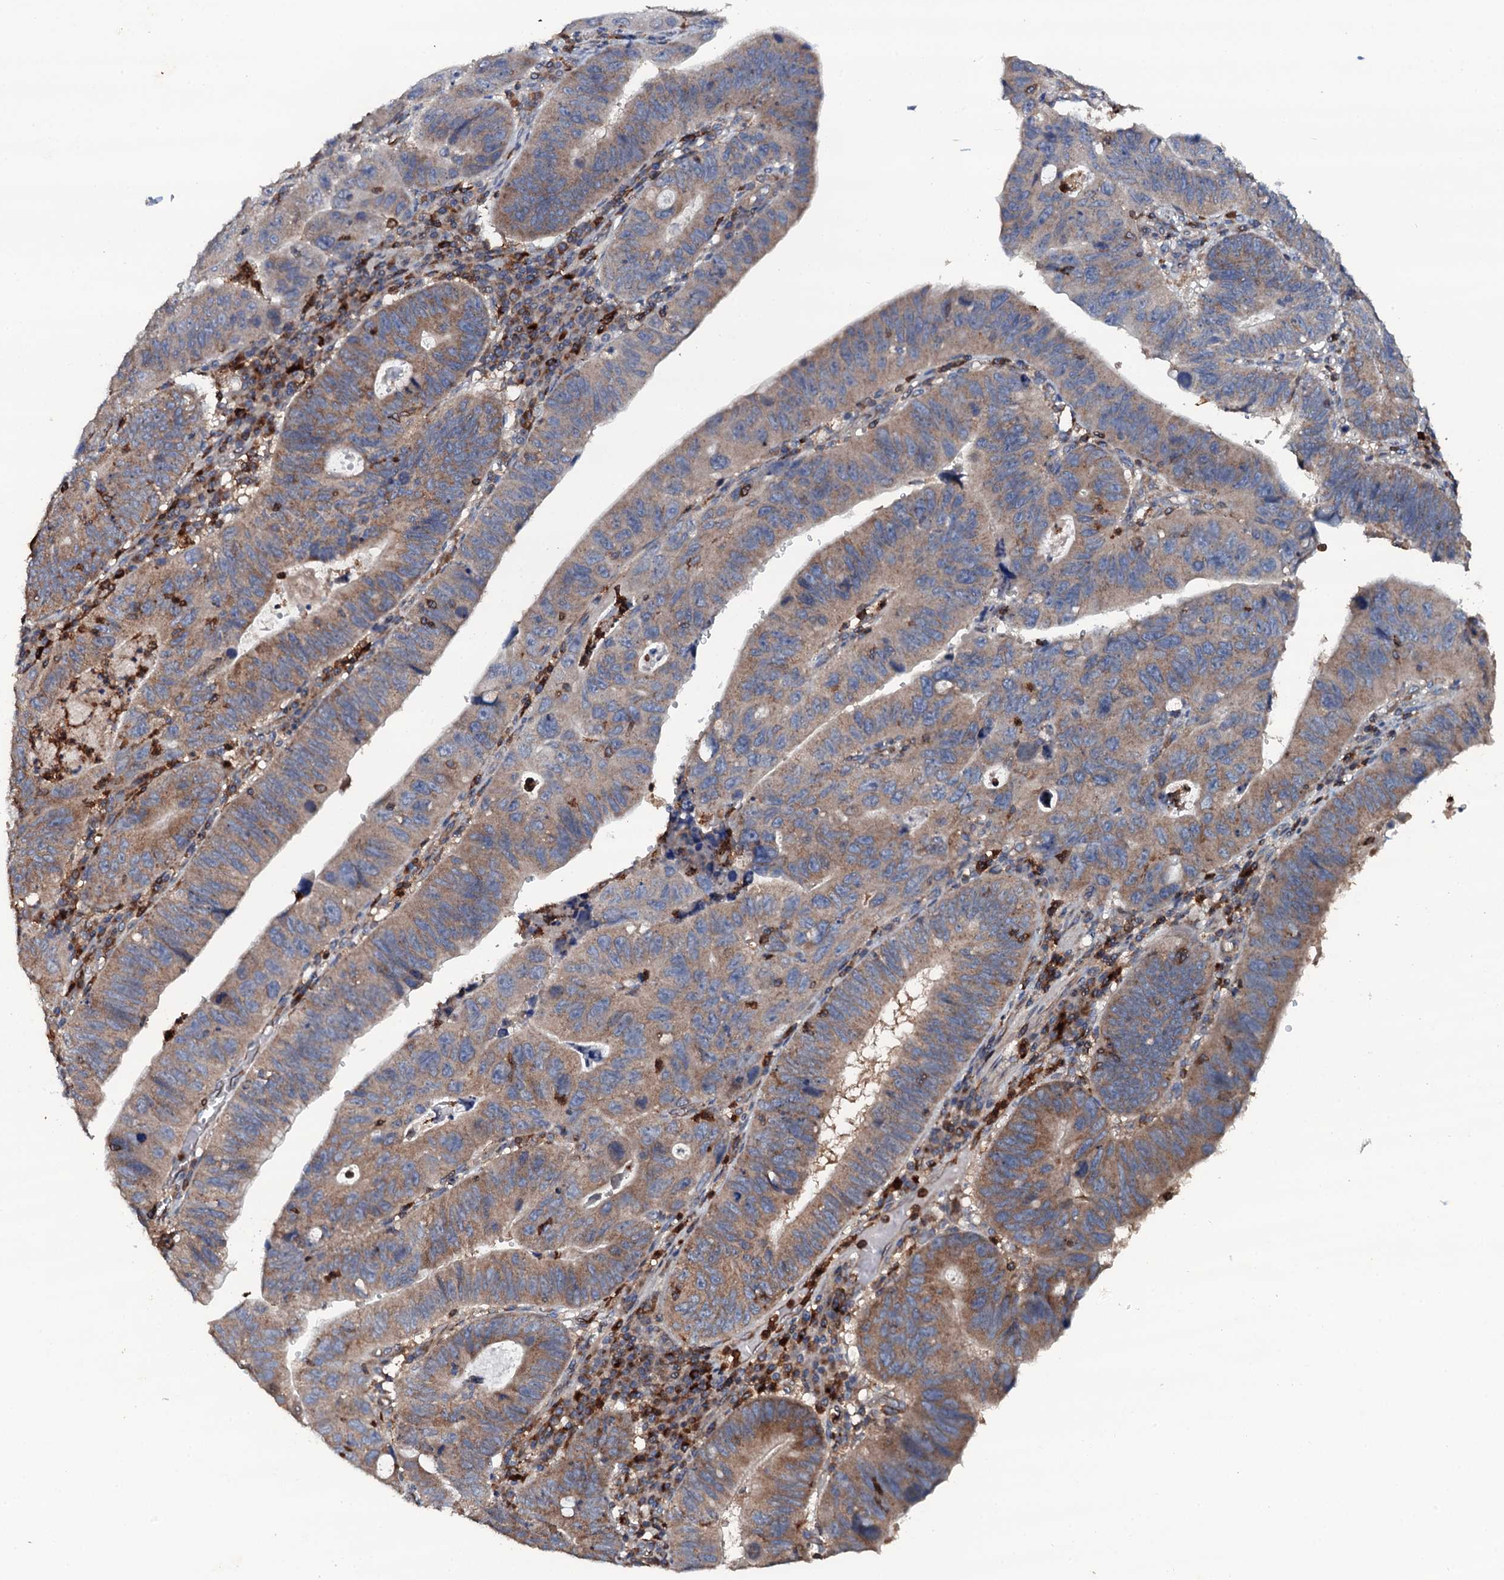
{"staining": {"intensity": "moderate", "quantity": ">75%", "location": "cytoplasmic/membranous"}, "tissue": "stomach cancer", "cell_type": "Tumor cells", "image_type": "cancer", "snomed": [{"axis": "morphology", "description": "Adenocarcinoma, NOS"}, {"axis": "topography", "description": "Stomach"}], "caption": "A histopathology image of stomach cancer stained for a protein exhibits moderate cytoplasmic/membranous brown staining in tumor cells.", "gene": "GRK2", "patient": {"sex": "male", "age": 59}}